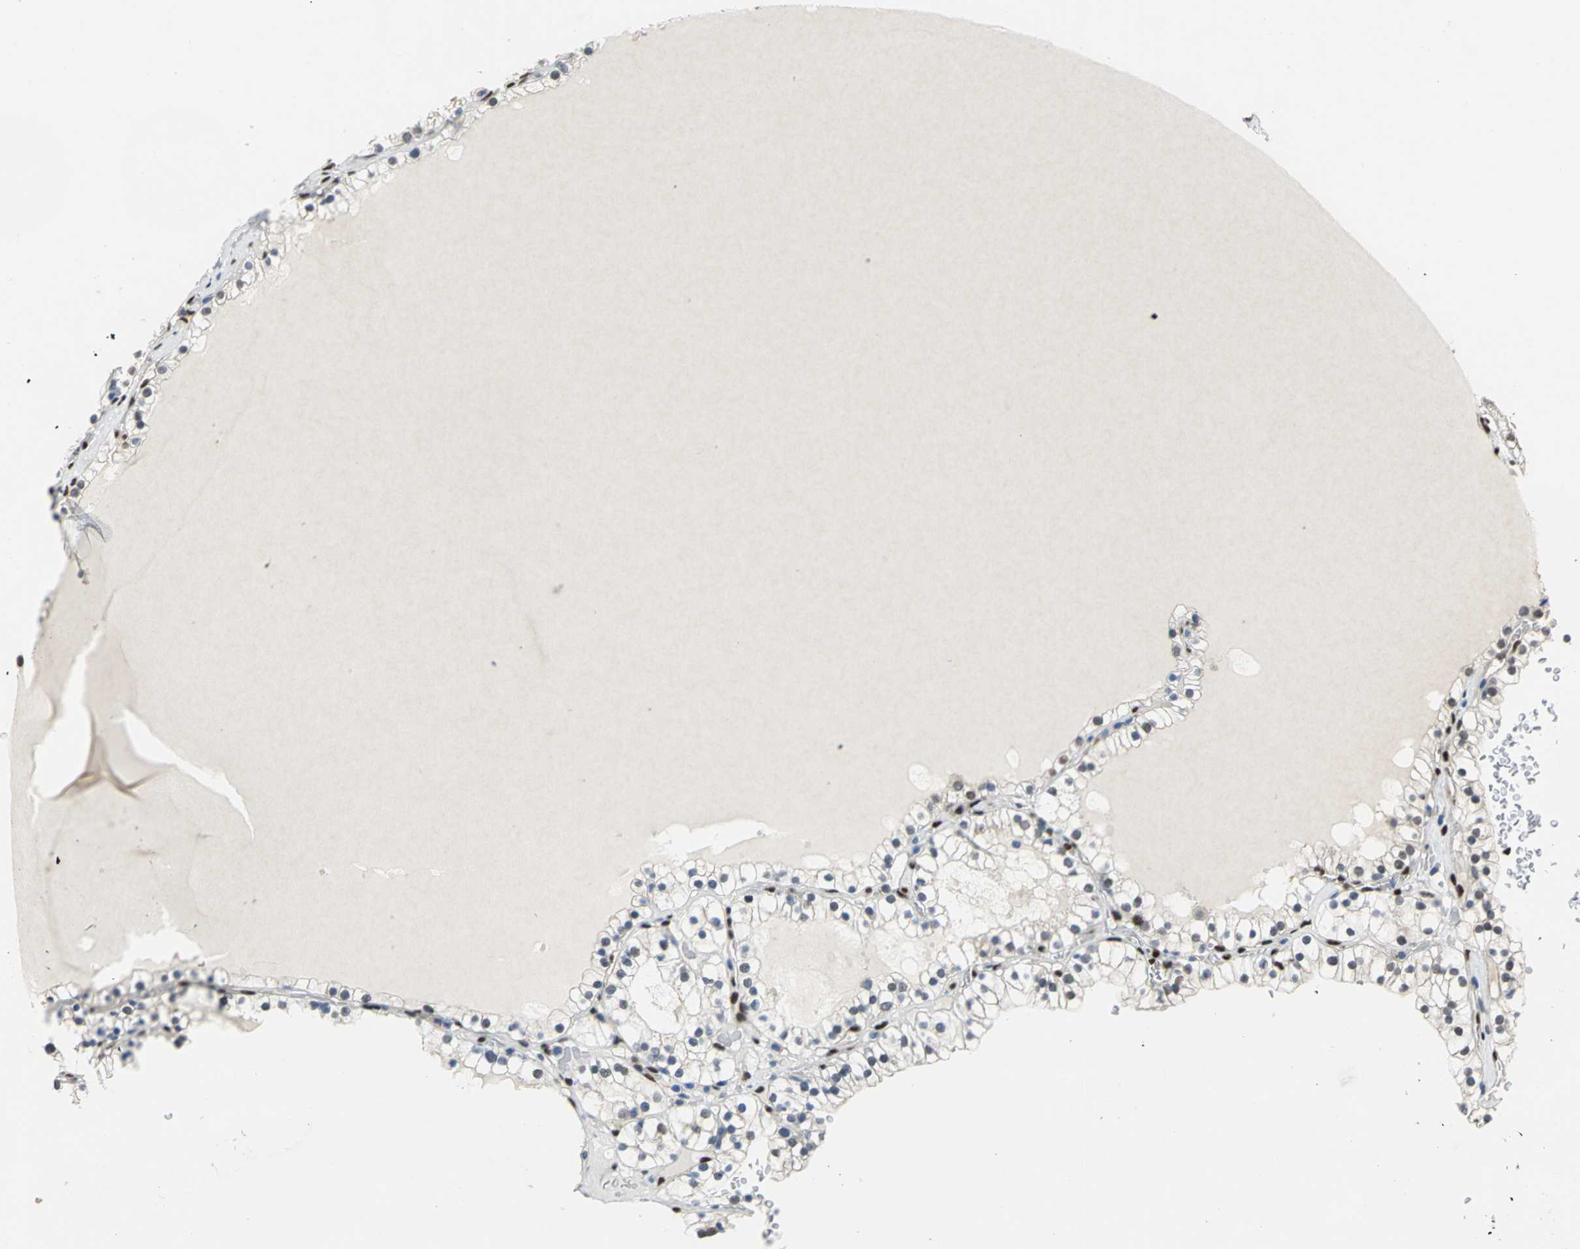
{"staining": {"intensity": "moderate", "quantity": "25%-75%", "location": "nuclear"}, "tissue": "renal cancer", "cell_type": "Tumor cells", "image_type": "cancer", "snomed": [{"axis": "morphology", "description": "Adenocarcinoma, NOS"}, {"axis": "topography", "description": "Kidney"}], "caption": "Adenocarcinoma (renal) stained with a brown dye displays moderate nuclear positive expression in about 25%-75% of tumor cells.", "gene": "RBFOX2", "patient": {"sex": "female", "age": 41}}